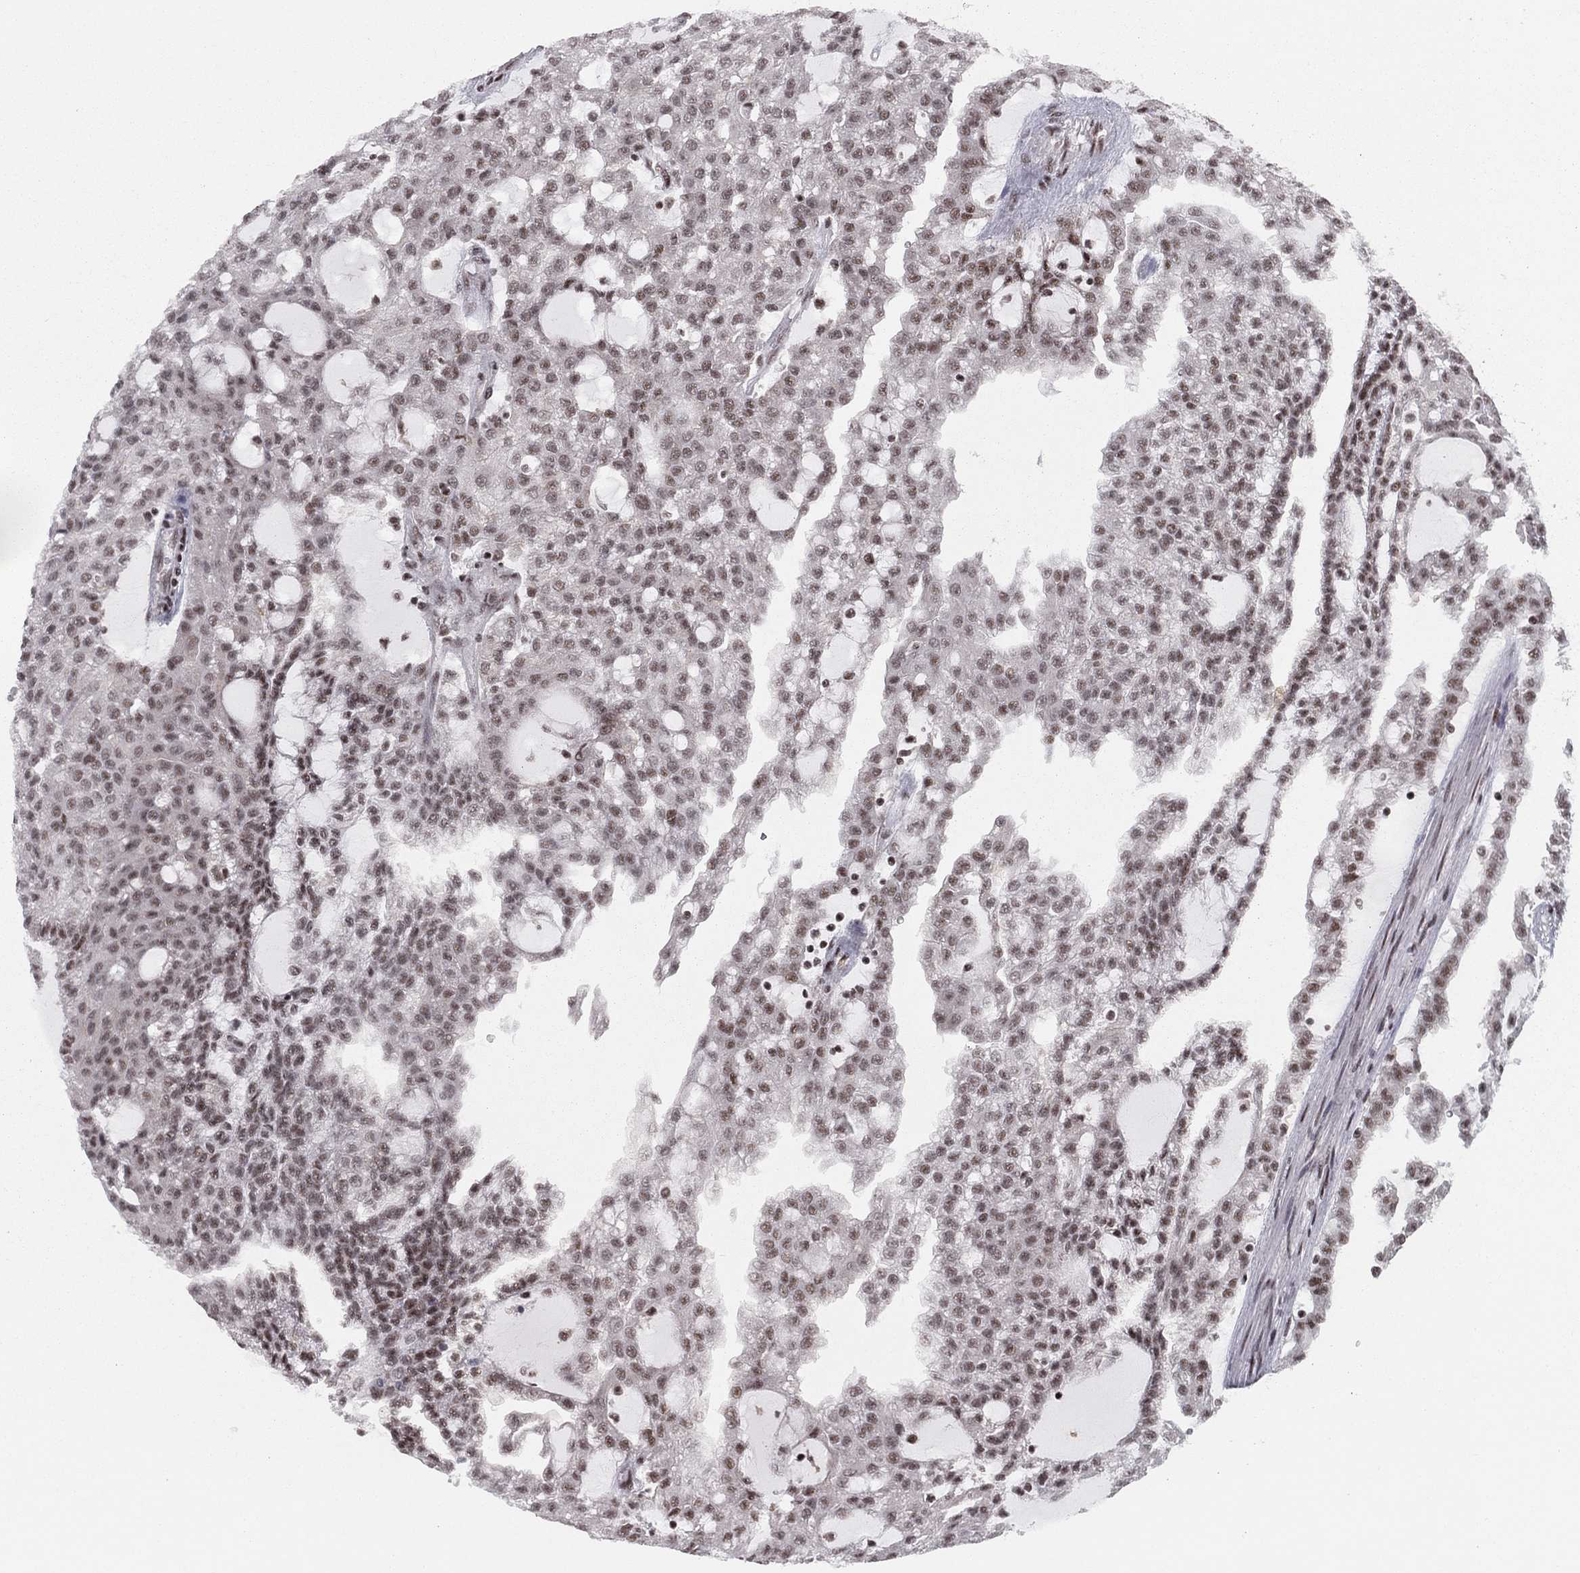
{"staining": {"intensity": "moderate", "quantity": "<25%", "location": "nuclear"}, "tissue": "renal cancer", "cell_type": "Tumor cells", "image_type": "cancer", "snomed": [{"axis": "morphology", "description": "Adenocarcinoma, NOS"}, {"axis": "topography", "description": "Kidney"}], "caption": "Adenocarcinoma (renal) stained with a protein marker reveals moderate staining in tumor cells.", "gene": "NFYB", "patient": {"sex": "male", "age": 63}}